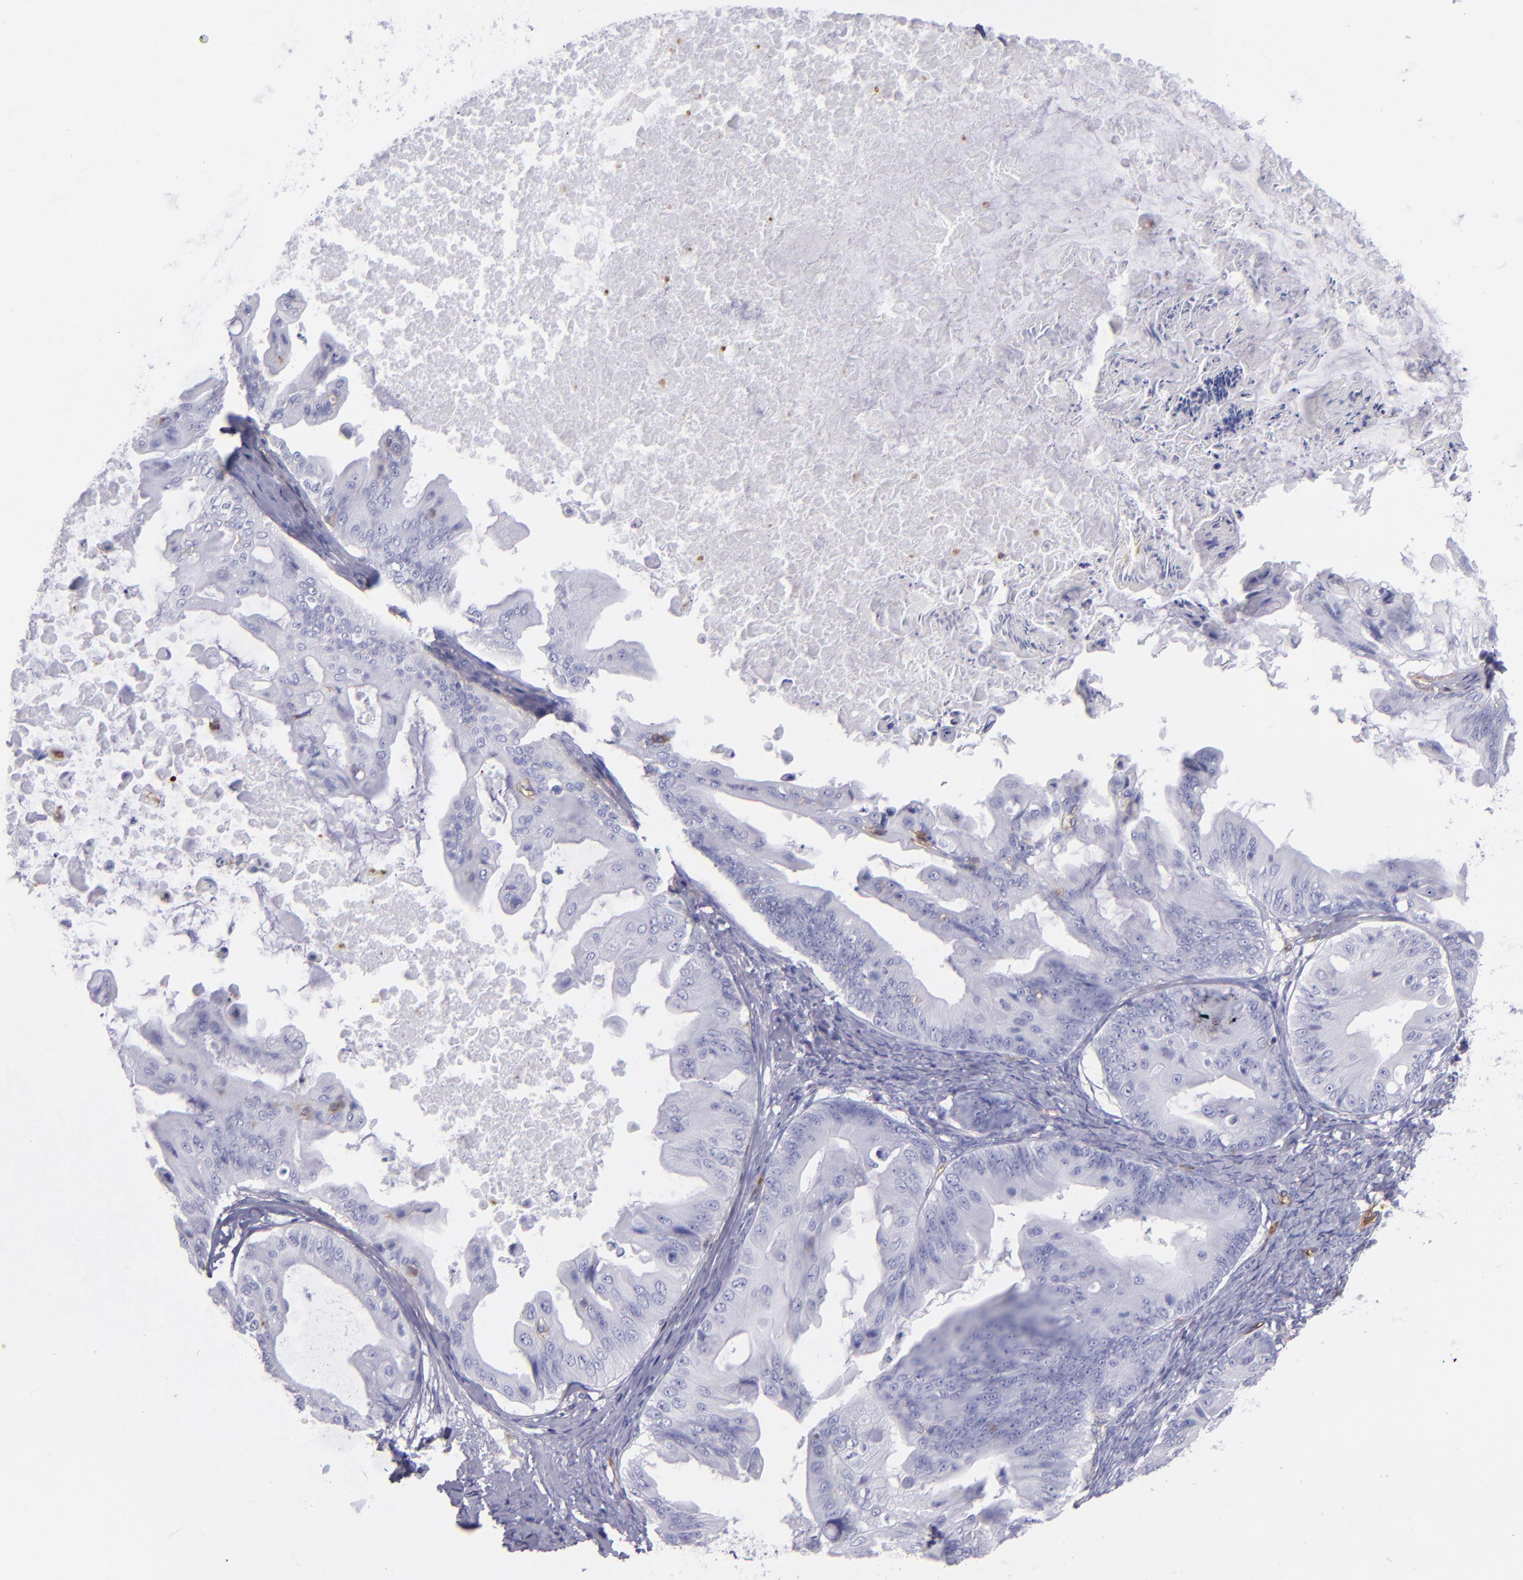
{"staining": {"intensity": "negative", "quantity": "none", "location": "none"}, "tissue": "ovarian cancer", "cell_type": "Tumor cells", "image_type": "cancer", "snomed": [{"axis": "morphology", "description": "Cystadenocarcinoma, mucinous, NOS"}, {"axis": "topography", "description": "Ovary"}], "caption": "Immunohistochemical staining of ovarian cancer (mucinous cystadenocarcinoma) exhibits no significant expression in tumor cells.", "gene": "ENTPD1", "patient": {"sex": "female", "age": 37}}